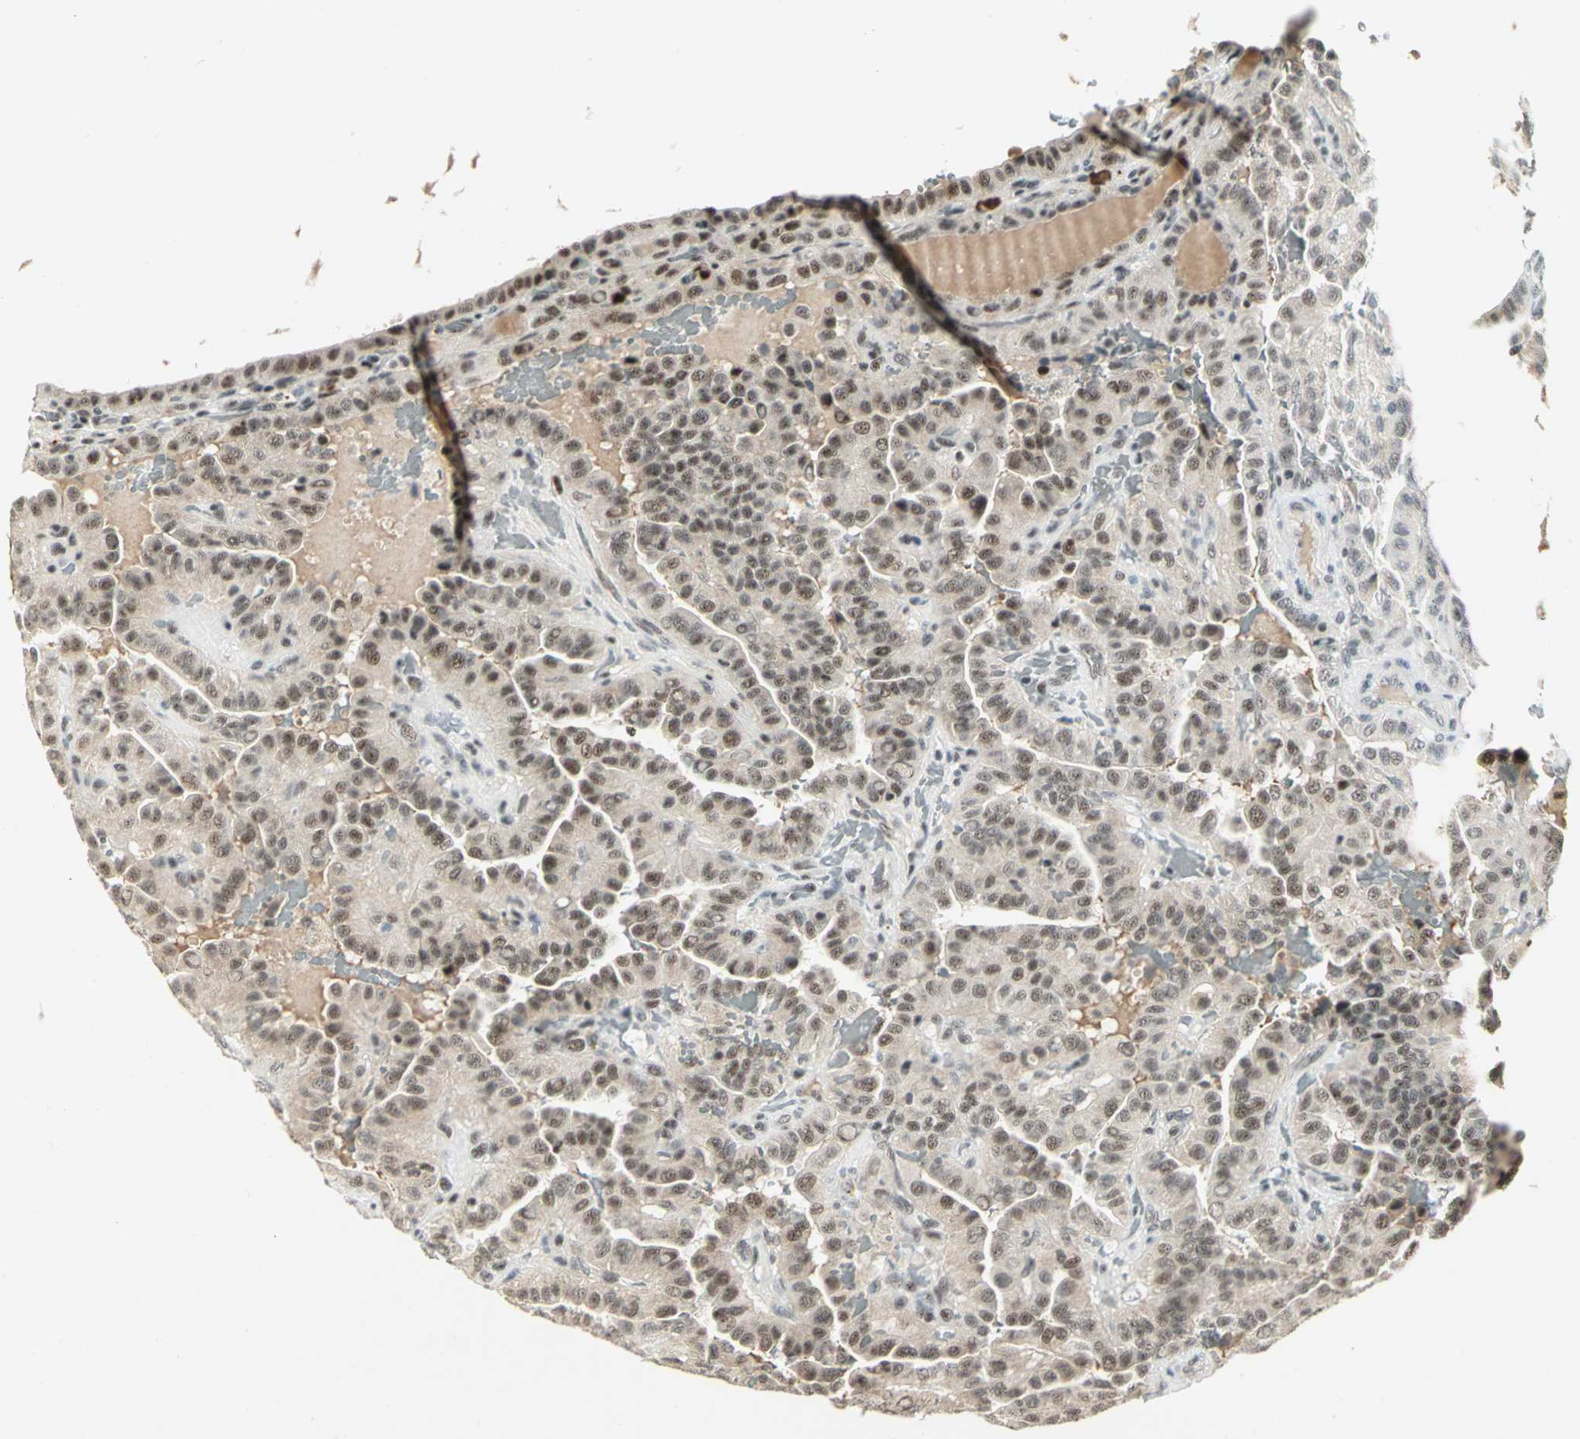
{"staining": {"intensity": "moderate", "quantity": ">75%", "location": "nuclear"}, "tissue": "thyroid cancer", "cell_type": "Tumor cells", "image_type": "cancer", "snomed": [{"axis": "morphology", "description": "Papillary adenocarcinoma, NOS"}, {"axis": "topography", "description": "Thyroid gland"}], "caption": "Moderate nuclear protein expression is identified in approximately >75% of tumor cells in thyroid papillary adenocarcinoma. (brown staining indicates protein expression, while blue staining denotes nuclei).", "gene": "CCNT1", "patient": {"sex": "male", "age": 77}}